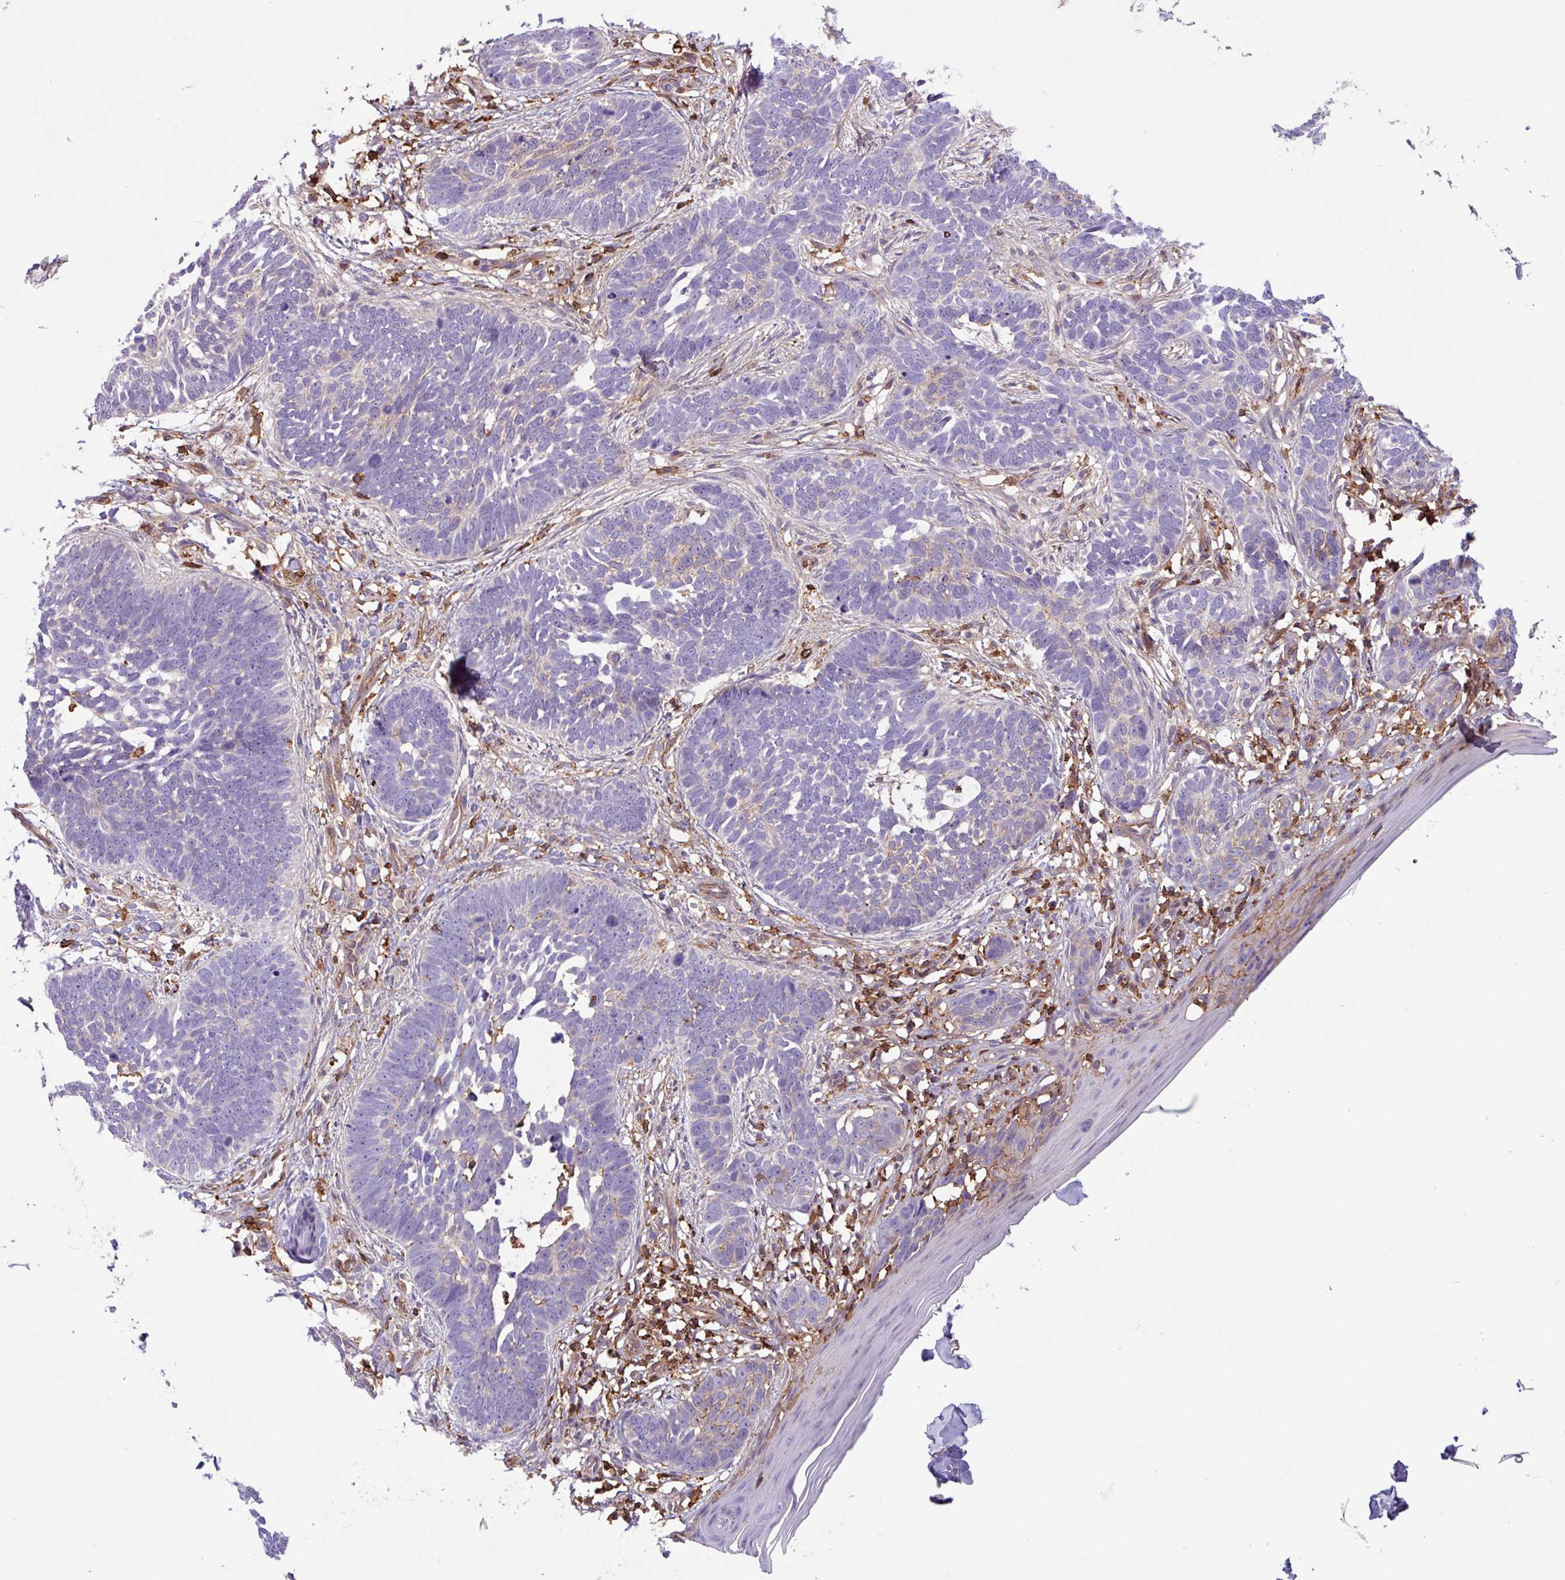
{"staining": {"intensity": "negative", "quantity": "none", "location": "none"}, "tissue": "skin cancer", "cell_type": "Tumor cells", "image_type": "cancer", "snomed": [{"axis": "morphology", "description": "Normal tissue, NOS"}, {"axis": "morphology", "description": "Basal cell carcinoma"}, {"axis": "topography", "description": "Skin"}], "caption": "Immunohistochemistry image of human basal cell carcinoma (skin) stained for a protein (brown), which reveals no positivity in tumor cells.", "gene": "PPP1R18", "patient": {"sex": "male", "age": 77}}